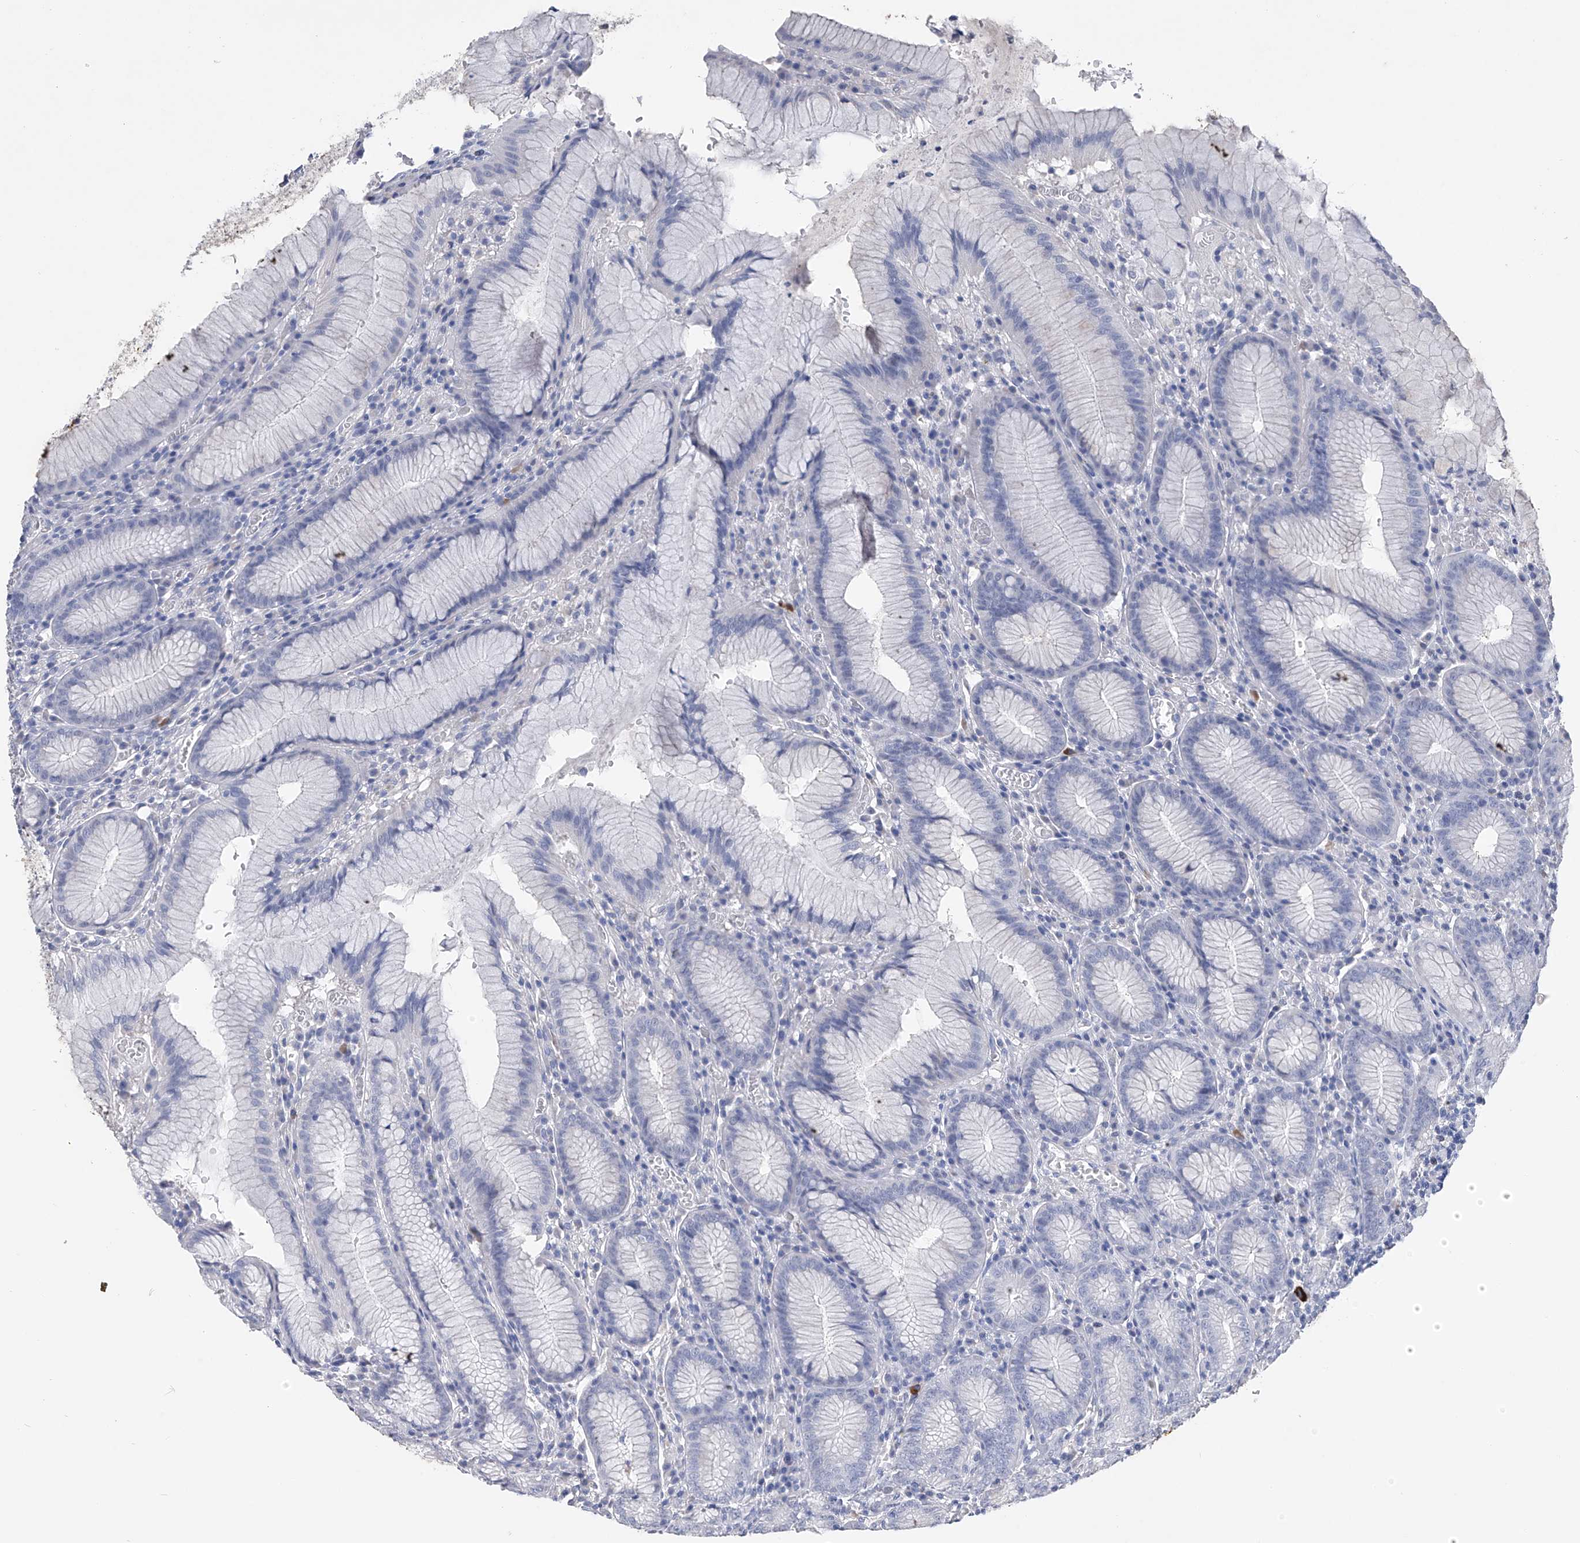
{"staining": {"intensity": "negative", "quantity": "none", "location": "none"}, "tissue": "stomach", "cell_type": "Glandular cells", "image_type": "normal", "snomed": [{"axis": "morphology", "description": "Normal tissue, NOS"}, {"axis": "topography", "description": "Stomach"}], "caption": "Protein analysis of unremarkable stomach displays no significant staining in glandular cells.", "gene": "ADRA1A", "patient": {"sex": "male", "age": 55}}